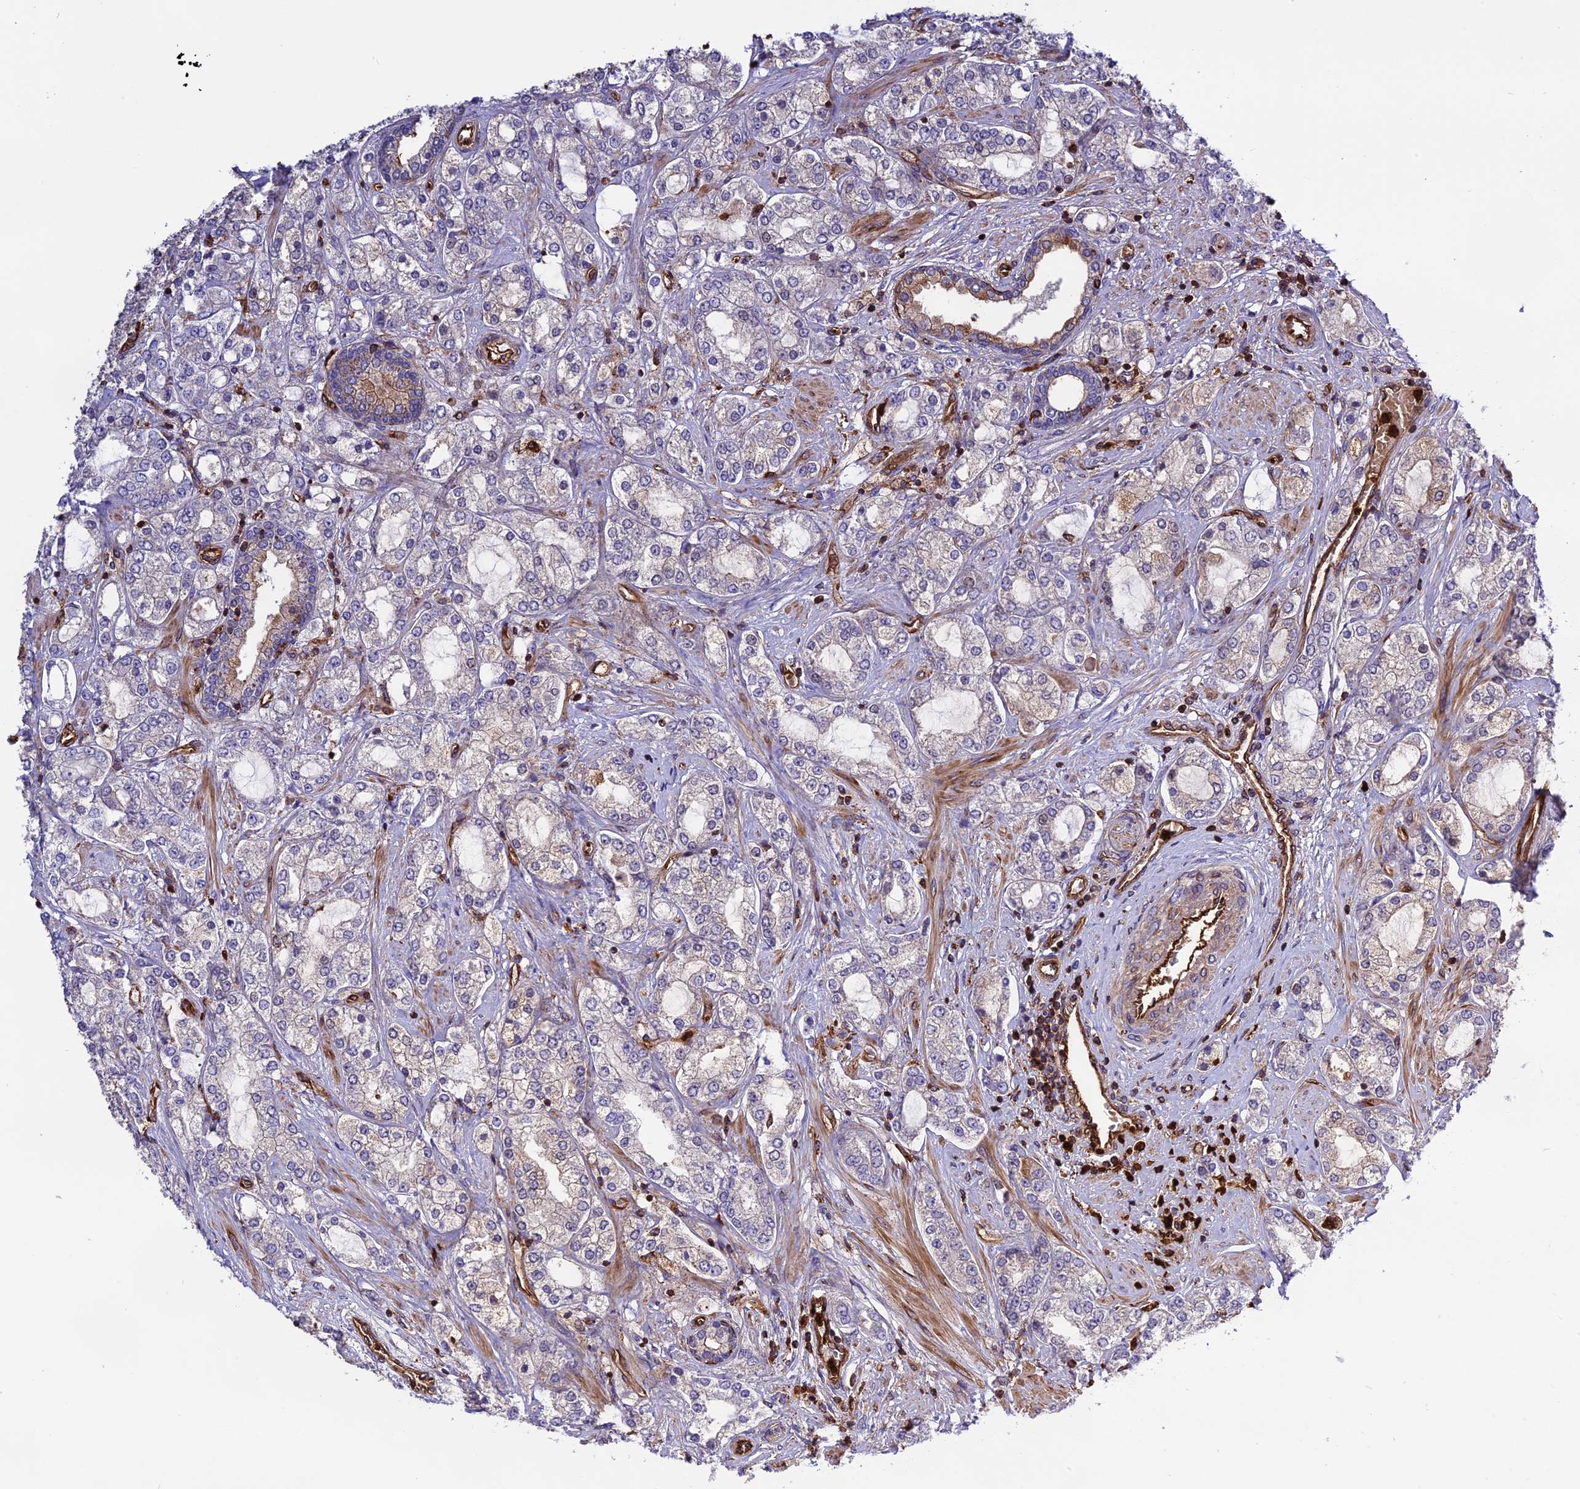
{"staining": {"intensity": "negative", "quantity": "none", "location": "none"}, "tissue": "prostate cancer", "cell_type": "Tumor cells", "image_type": "cancer", "snomed": [{"axis": "morphology", "description": "Adenocarcinoma, High grade"}, {"axis": "topography", "description": "Prostate"}], "caption": "The IHC photomicrograph has no significant expression in tumor cells of prostate cancer (adenocarcinoma (high-grade)) tissue.", "gene": "CD99L2", "patient": {"sex": "male", "age": 64}}